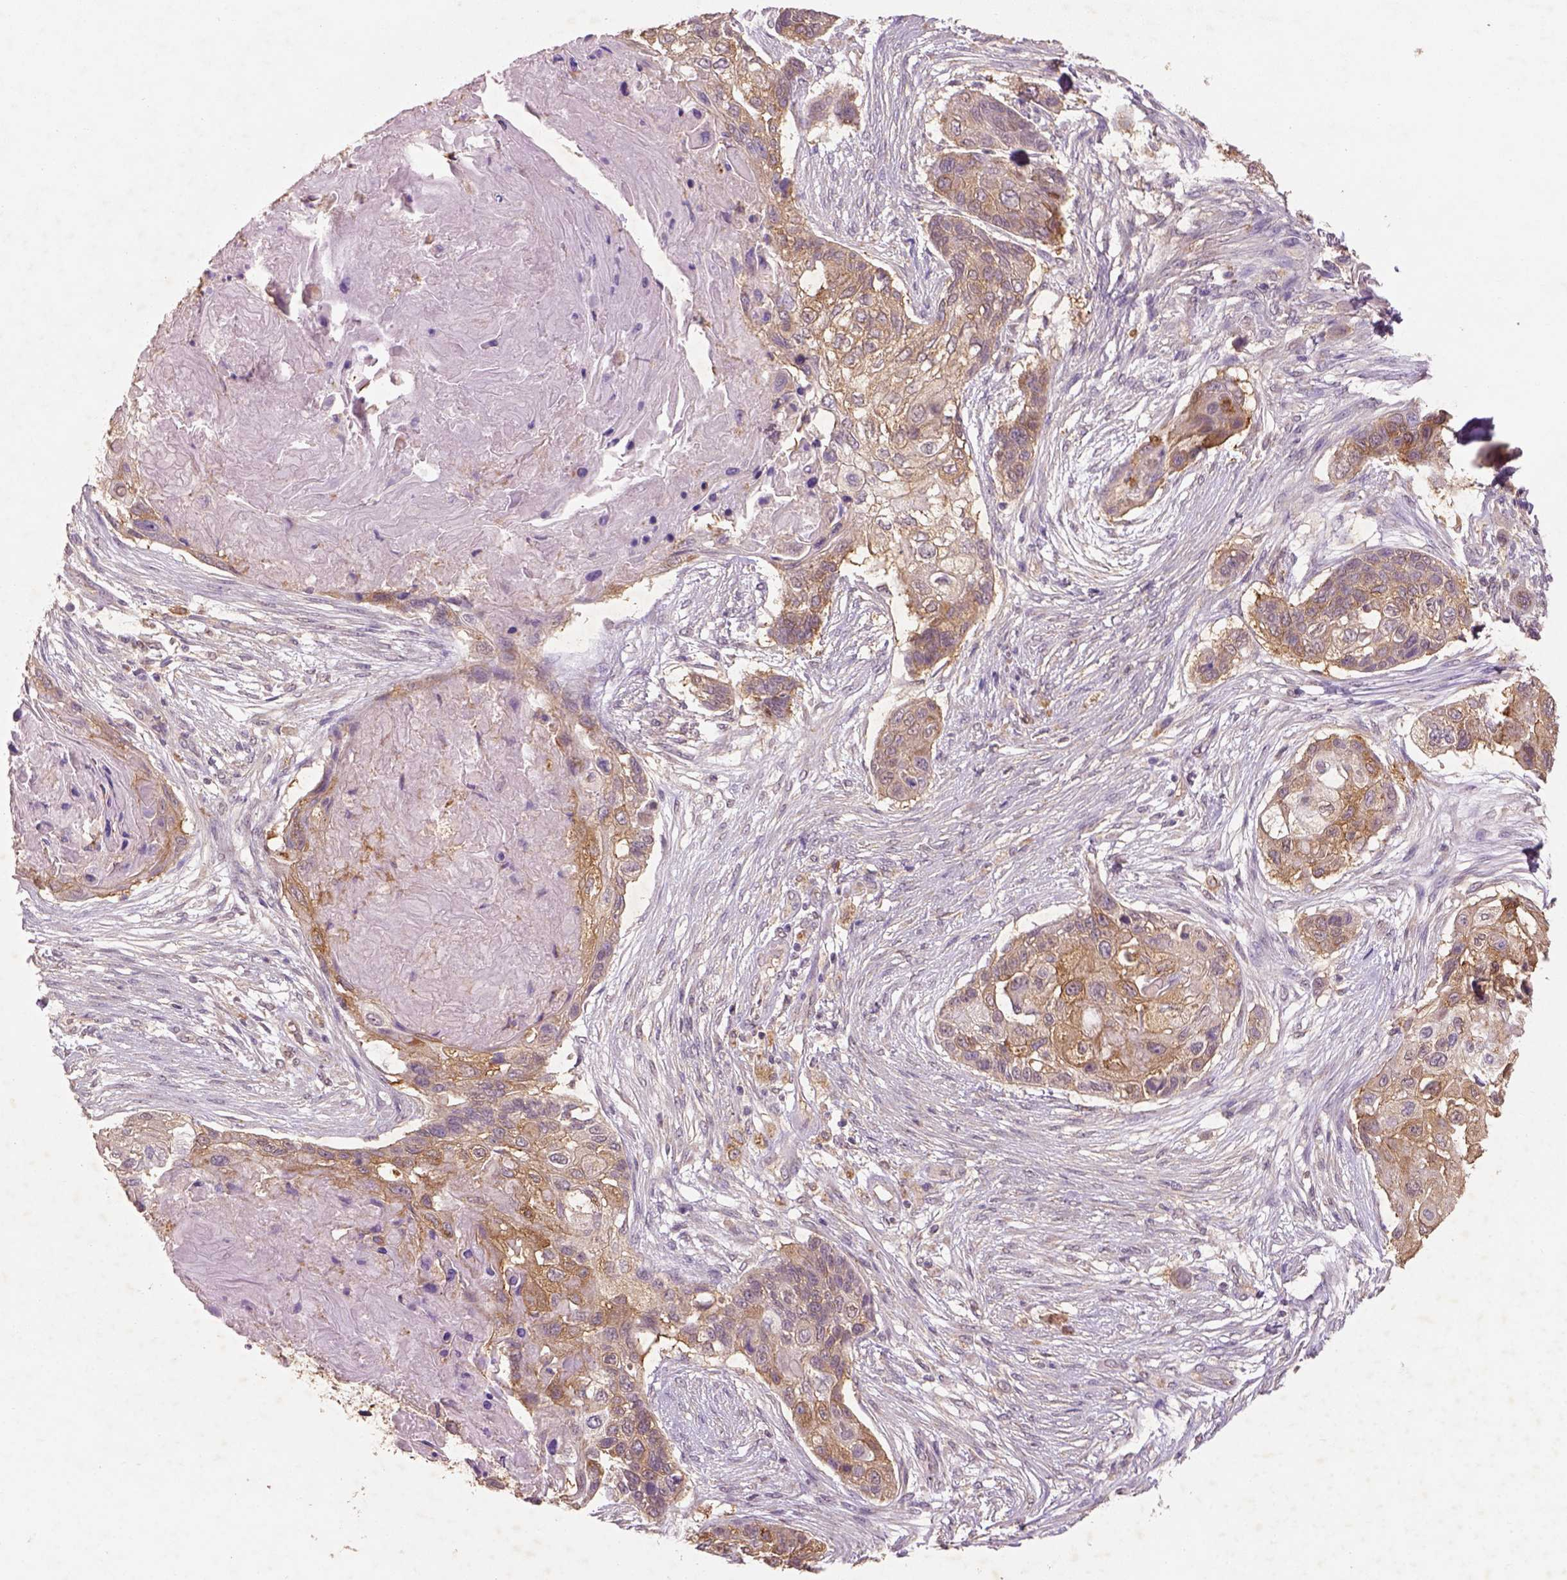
{"staining": {"intensity": "moderate", "quantity": ">75%", "location": "cytoplasmic/membranous"}, "tissue": "lung cancer", "cell_type": "Tumor cells", "image_type": "cancer", "snomed": [{"axis": "morphology", "description": "Squamous cell carcinoma, NOS"}, {"axis": "topography", "description": "Lung"}], "caption": "Brown immunohistochemical staining in lung squamous cell carcinoma shows moderate cytoplasmic/membranous positivity in about >75% of tumor cells. (Stains: DAB in brown, nuclei in blue, Microscopy: brightfield microscopy at high magnification).", "gene": "AP2B1", "patient": {"sex": "male", "age": 69}}